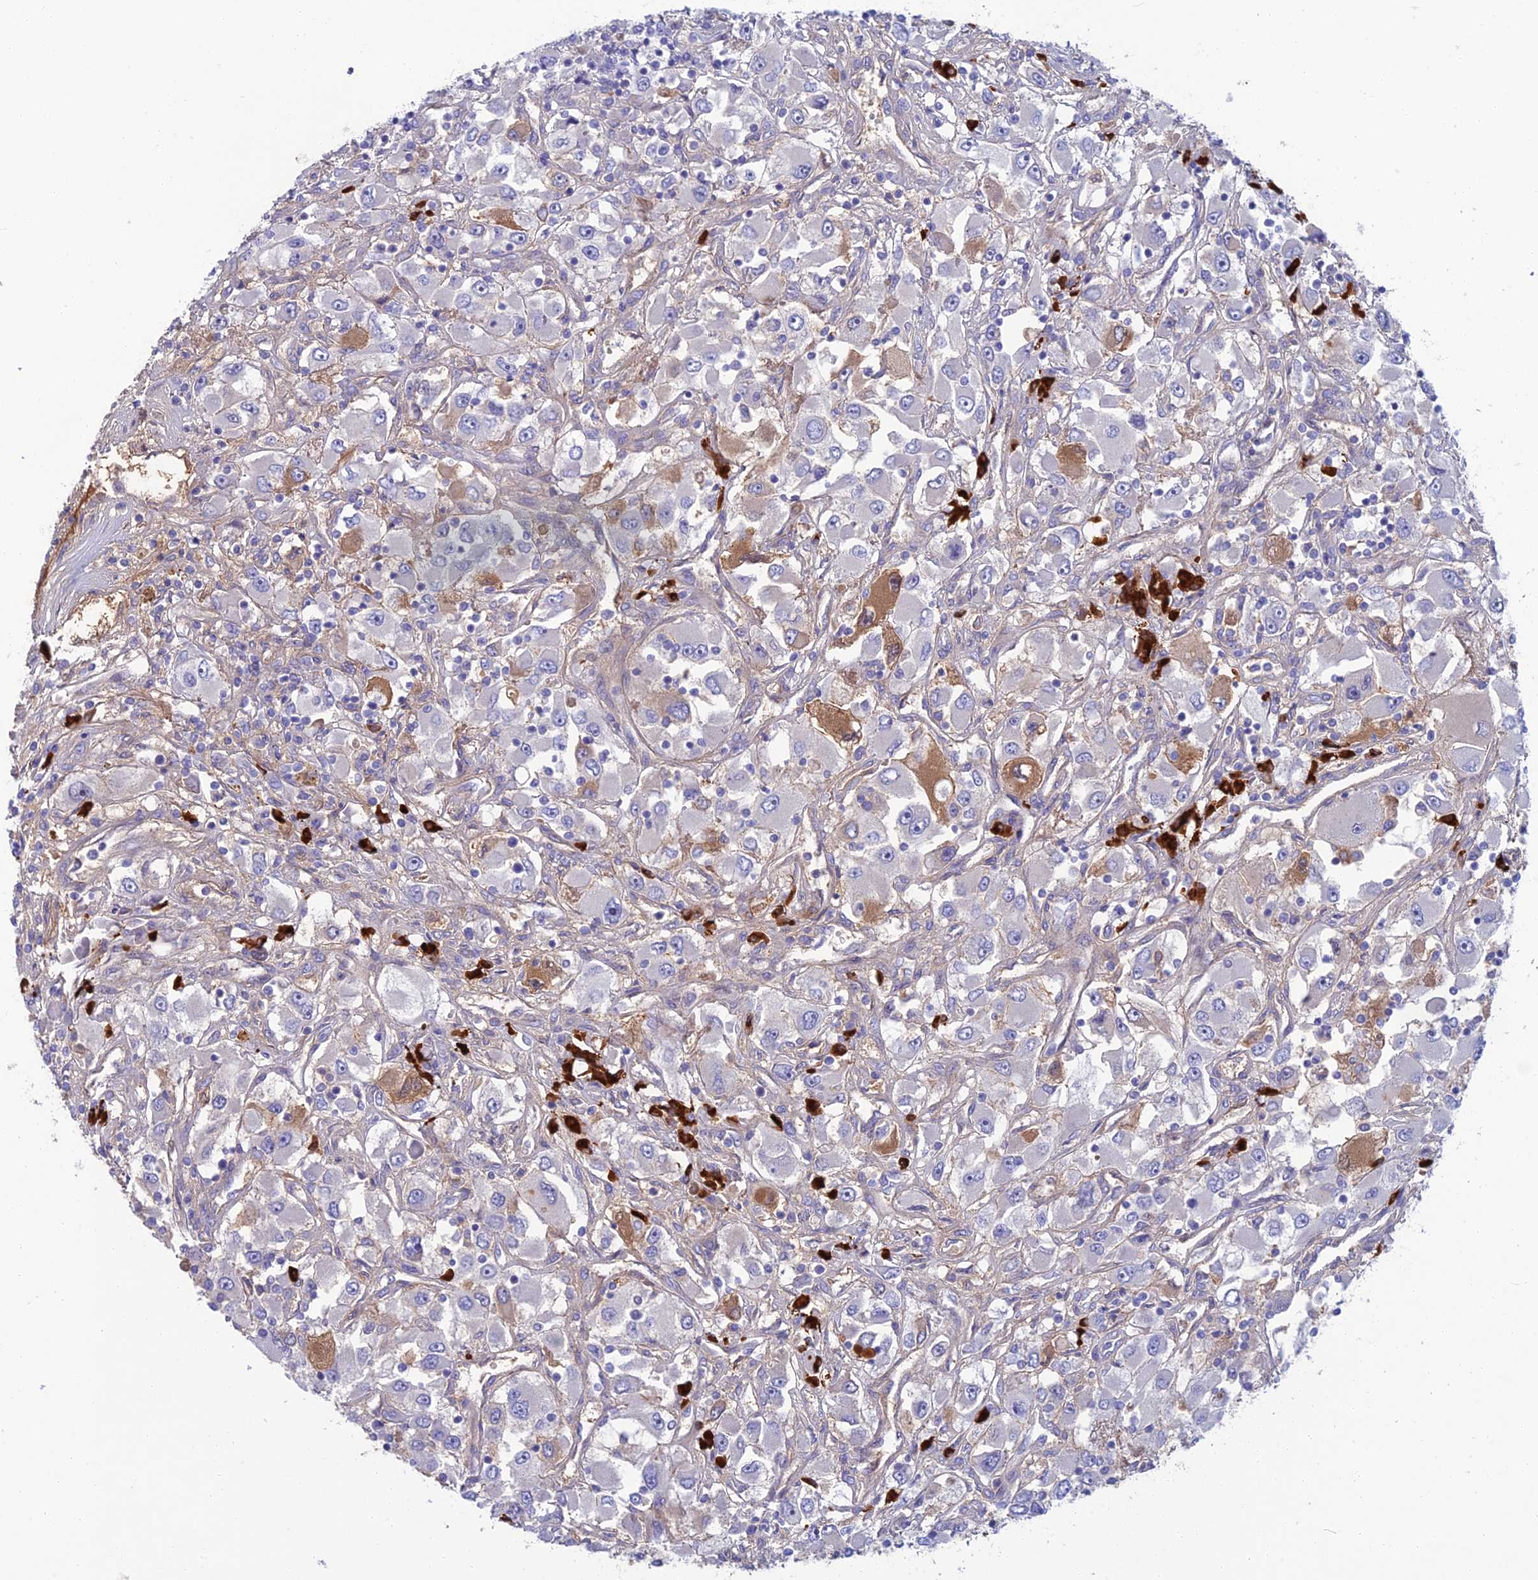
{"staining": {"intensity": "moderate", "quantity": "<25%", "location": "cytoplasmic/membranous"}, "tissue": "renal cancer", "cell_type": "Tumor cells", "image_type": "cancer", "snomed": [{"axis": "morphology", "description": "Adenocarcinoma, NOS"}, {"axis": "topography", "description": "Kidney"}], "caption": "Protein staining of adenocarcinoma (renal) tissue shows moderate cytoplasmic/membranous positivity in approximately <25% of tumor cells.", "gene": "SNAP91", "patient": {"sex": "female", "age": 52}}